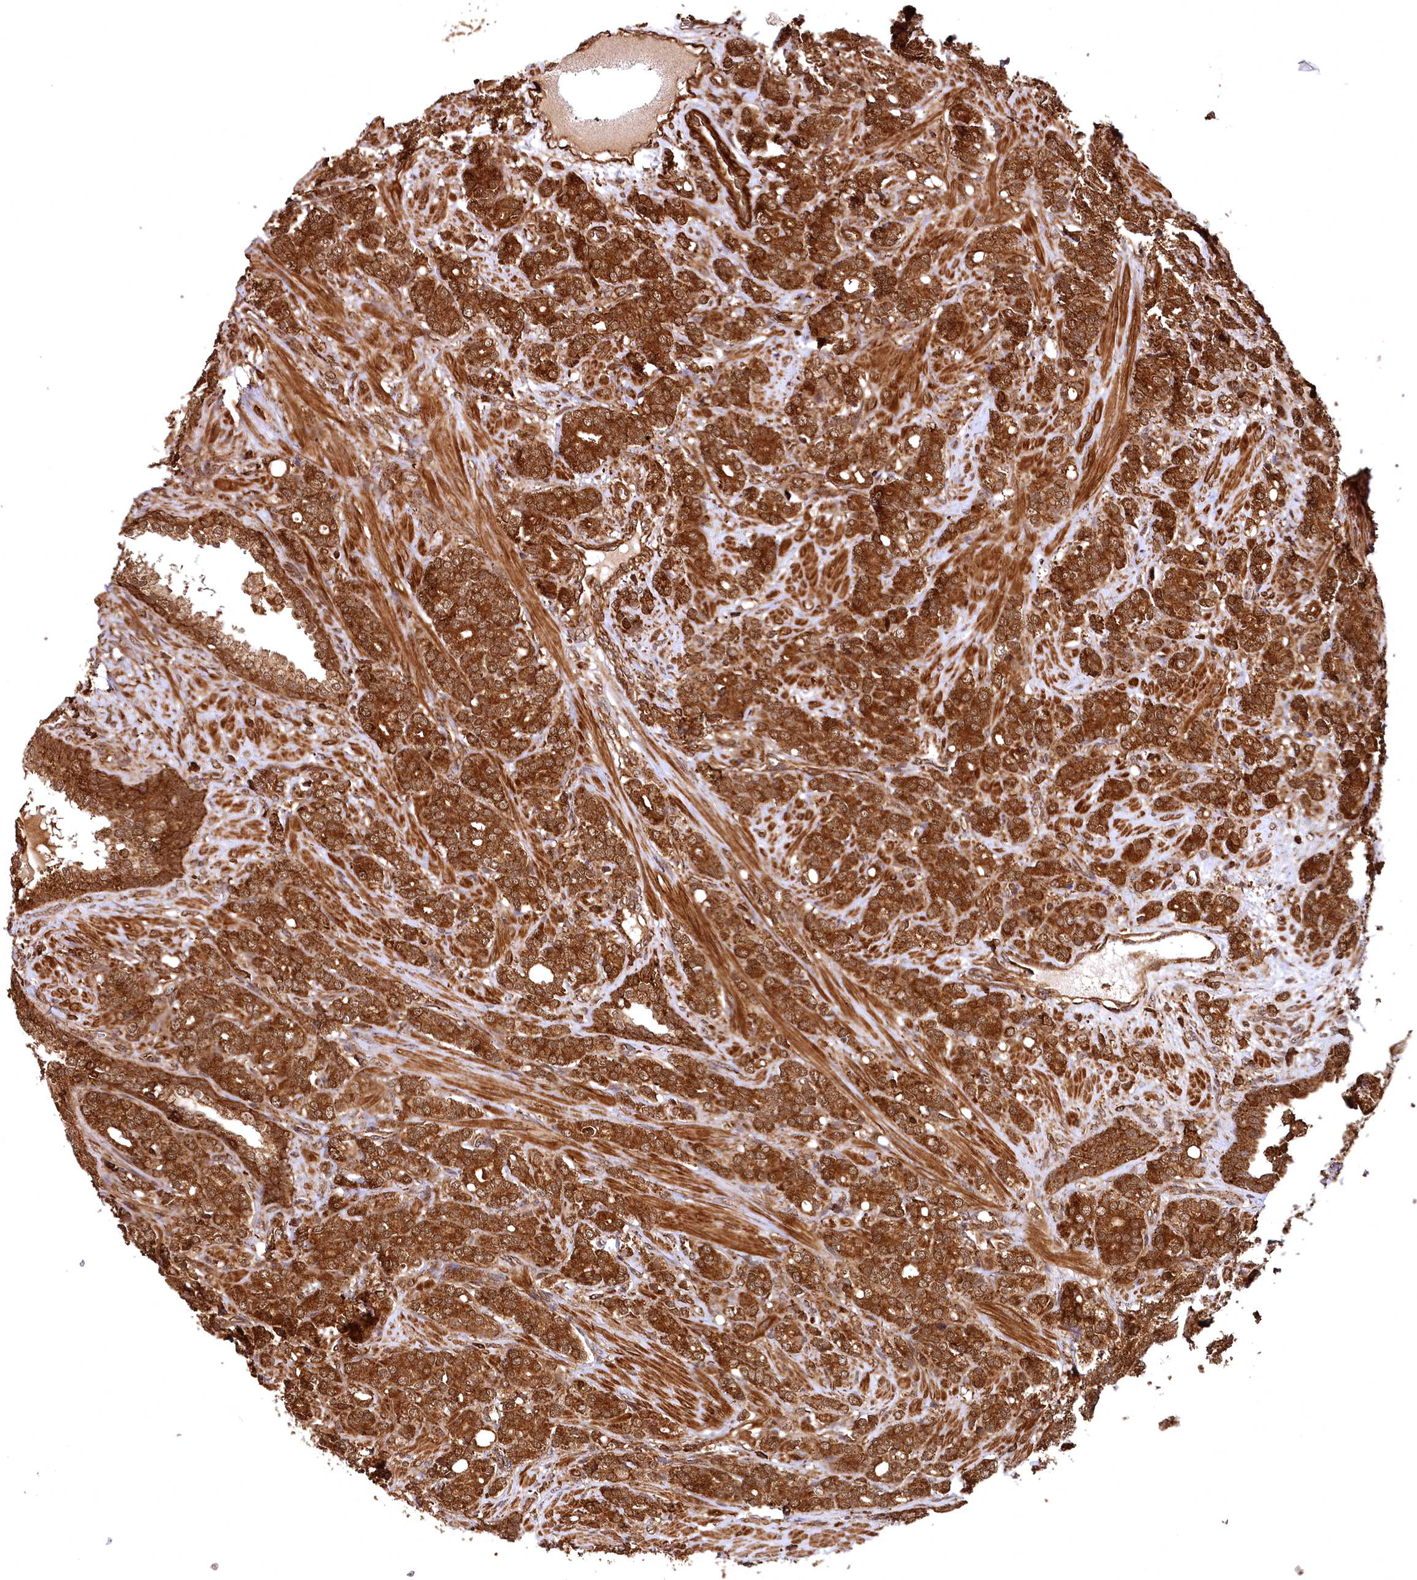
{"staining": {"intensity": "strong", "quantity": ">75%", "location": "cytoplasmic/membranous"}, "tissue": "prostate cancer", "cell_type": "Tumor cells", "image_type": "cancer", "snomed": [{"axis": "morphology", "description": "Adenocarcinoma, High grade"}, {"axis": "topography", "description": "Prostate"}], "caption": "Immunohistochemistry (IHC) of high-grade adenocarcinoma (prostate) displays high levels of strong cytoplasmic/membranous positivity in approximately >75% of tumor cells. The staining was performed using DAB (3,3'-diaminobenzidine) to visualize the protein expression in brown, while the nuclei were stained in blue with hematoxylin (Magnification: 20x).", "gene": "STUB1", "patient": {"sex": "male", "age": 62}}